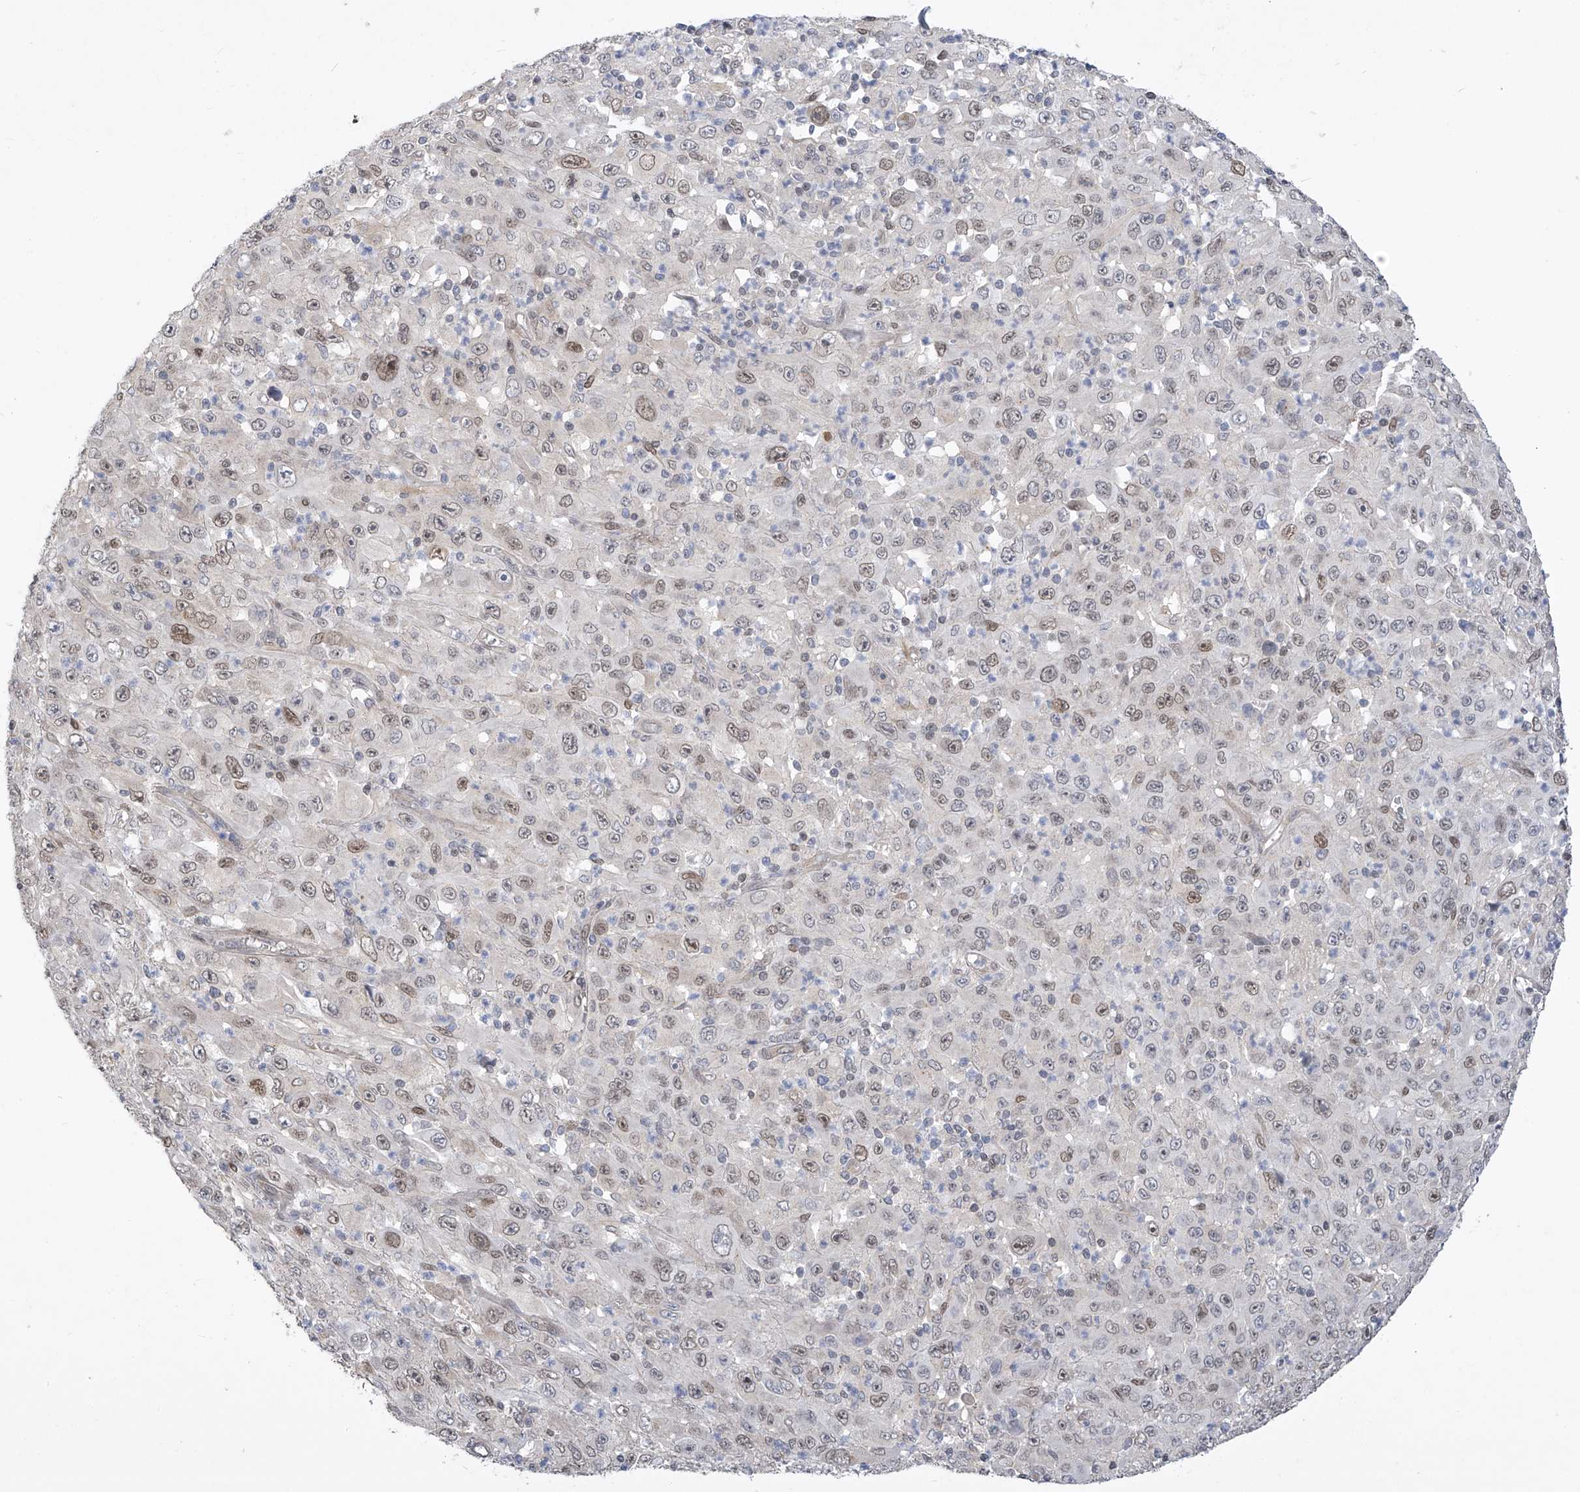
{"staining": {"intensity": "weak", "quantity": "25%-75%", "location": "nuclear"}, "tissue": "melanoma", "cell_type": "Tumor cells", "image_type": "cancer", "snomed": [{"axis": "morphology", "description": "Malignant melanoma, Metastatic site"}, {"axis": "topography", "description": "Skin"}], "caption": "A low amount of weak nuclear staining is present in about 25%-75% of tumor cells in melanoma tissue.", "gene": "CETN2", "patient": {"sex": "female", "age": 56}}